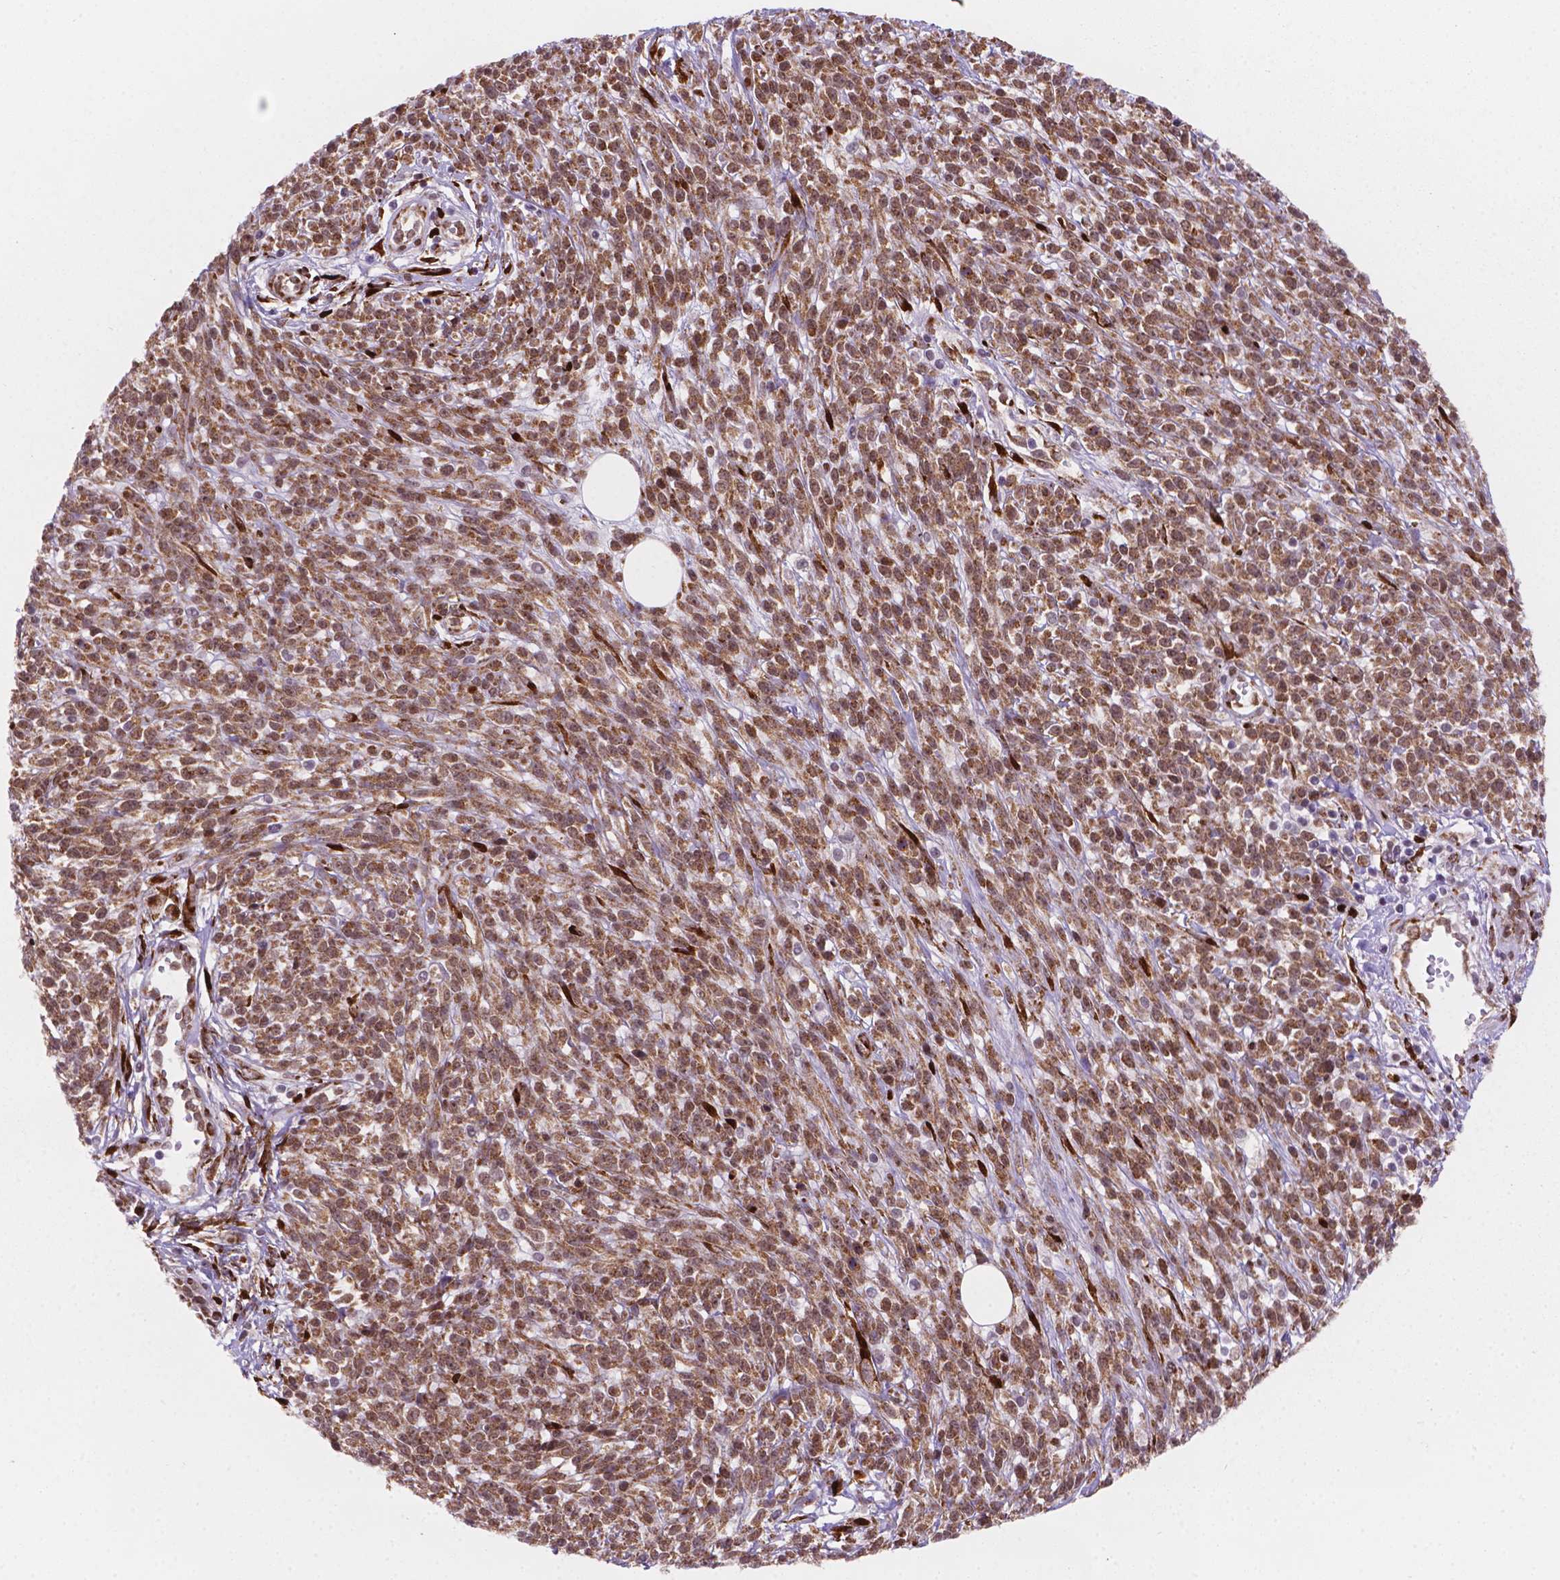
{"staining": {"intensity": "moderate", "quantity": ">75%", "location": "cytoplasmic/membranous,nuclear"}, "tissue": "melanoma", "cell_type": "Tumor cells", "image_type": "cancer", "snomed": [{"axis": "morphology", "description": "Malignant melanoma, NOS"}, {"axis": "topography", "description": "Skin"}, {"axis": "topography", "description": "Skin of trunk"}], "caption": "Brown immunohistochemical staining in melanoma exhibits moderate cytoplasmic/membranous and nuclear positivity in about >75% of tumor cells.", "gene": "FNIP1", "patient": {"sex": "male", "age": 74}}